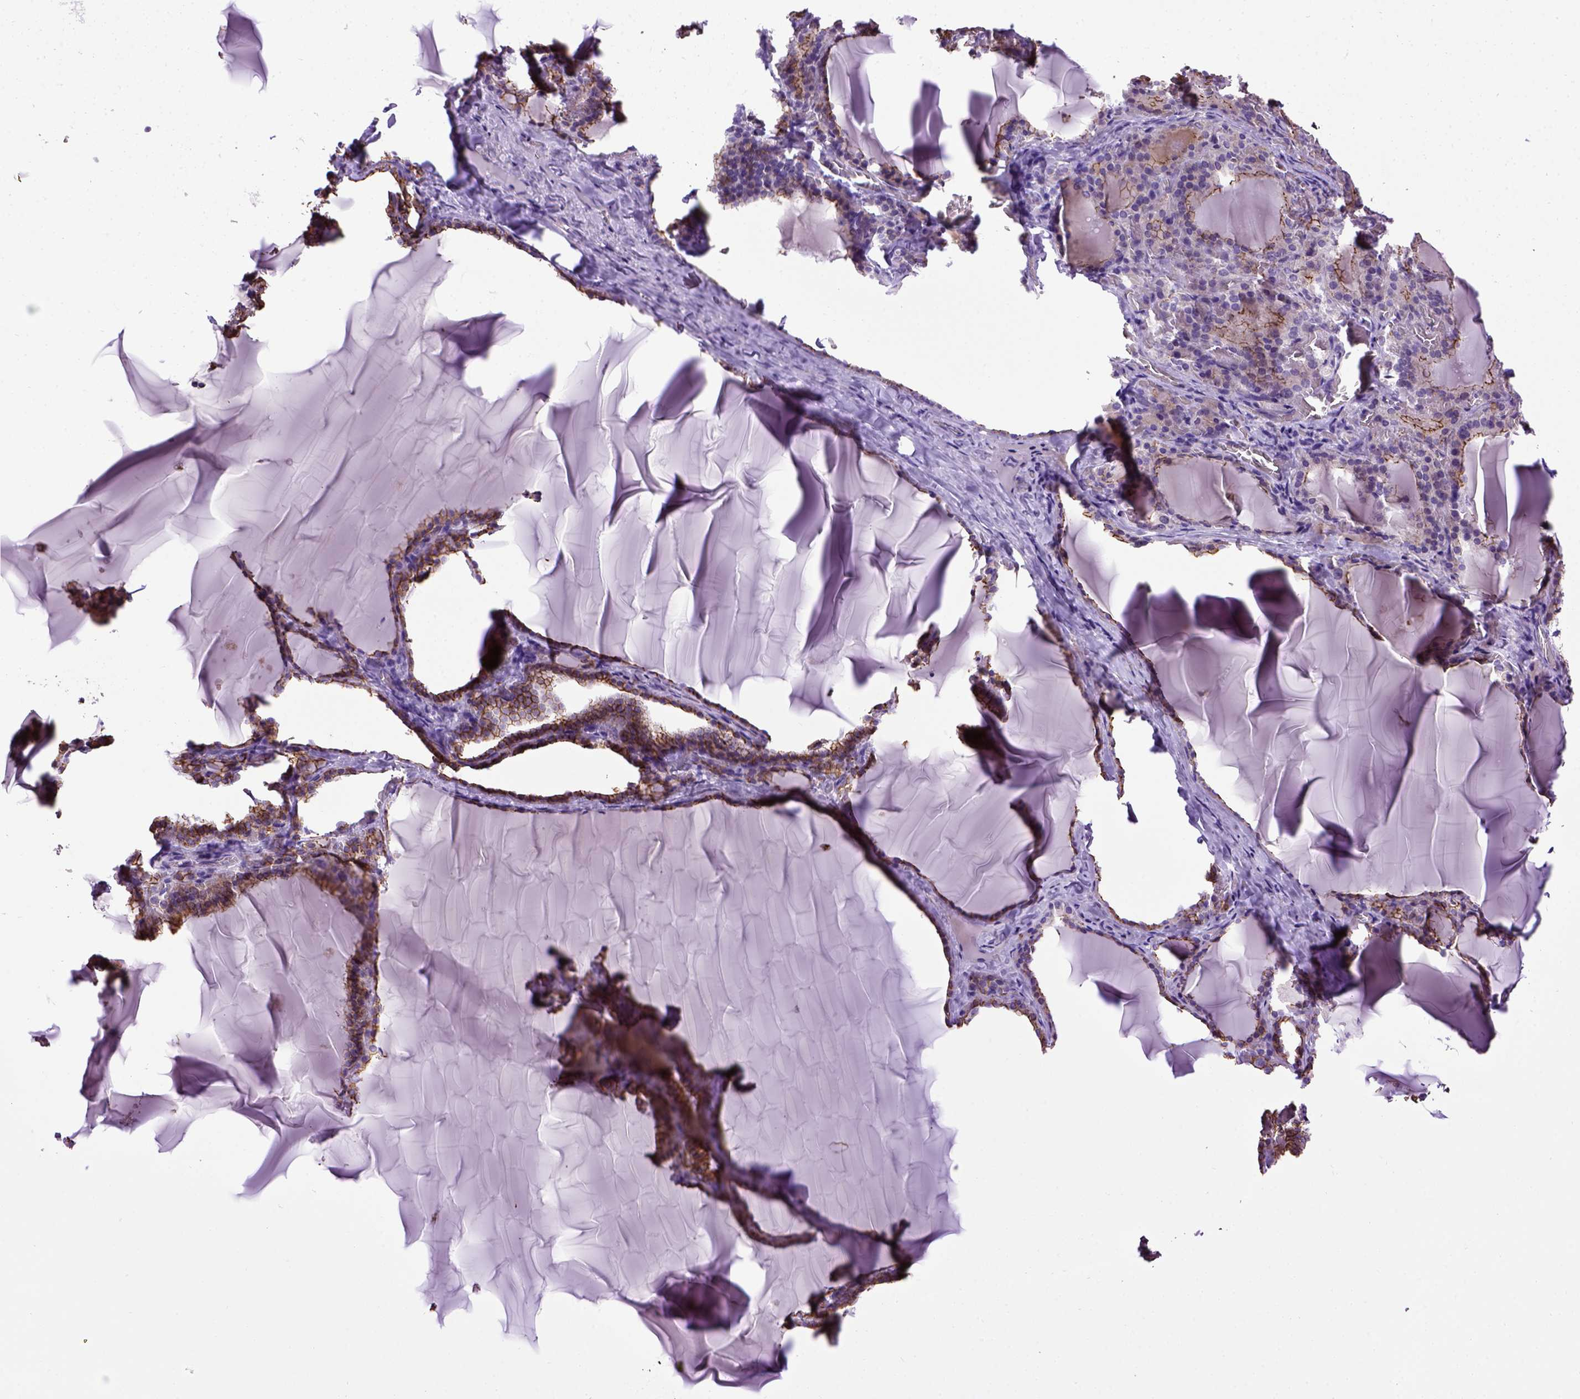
{"staining": {"intensity": "strong", "quantity": ">75%", "location": "cytoplasmic/membranous"}, "tissue": "thyroid gland", "cell_type": "Glandular cells", "image_type": "normal", "snomed": [{"axis": "morphology", "description": "Normal tissue, NOS"}, {"axis": "morphology", "description": "Hyperplasia, NOS"}, {"axis": "topography", "description": "Thyroid gland"}], "caption": "Thyroid gland stained with DAB immunohistochemistry (IHC) displays high levels of strong cytoplasmic/membranous positivity in about >75% of glandular cells.", "gene": "CDH1", "patient": {"sex": "female", "age": 27}}